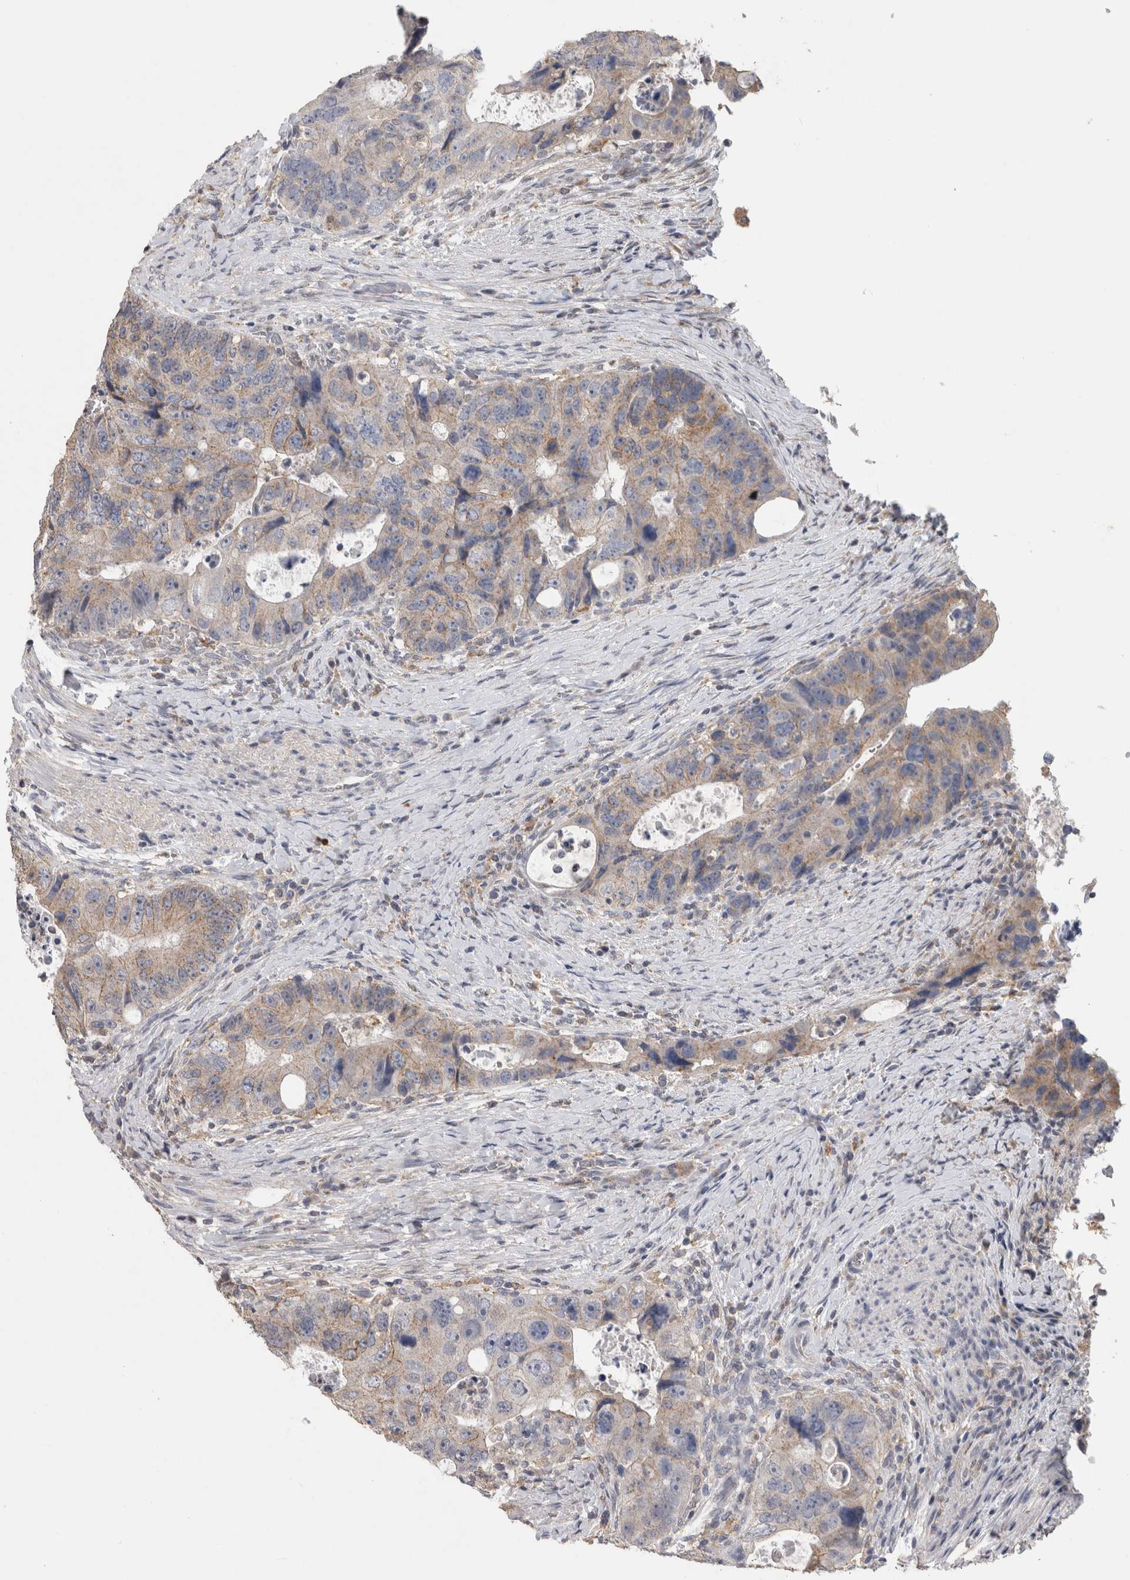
{"staining": {"intensity": "weak", "quantity": "25%-75%", "location": "cytoplasmic/membranous"}, "tissue": "colorectal cancer", "cell_type": "Tumor cells", "image_type": "cancer", "snomed": [{"axis": "morphology", "description": "Adenocarcinoma, NOS"}, {"axis": "topography", "description": "Rectum"}], "caption": "Colorectal cancer (adenocarcinoma) stained for a protein demonstrates weak cytoplasmic/membranous positivity in tumor cells. Immunohistochemistry (ihc) stains the protein of interest in brown and the nuclei are stained blue.", "gene": "CNTFR", "patient": {"sex": "male", "age": 59}}